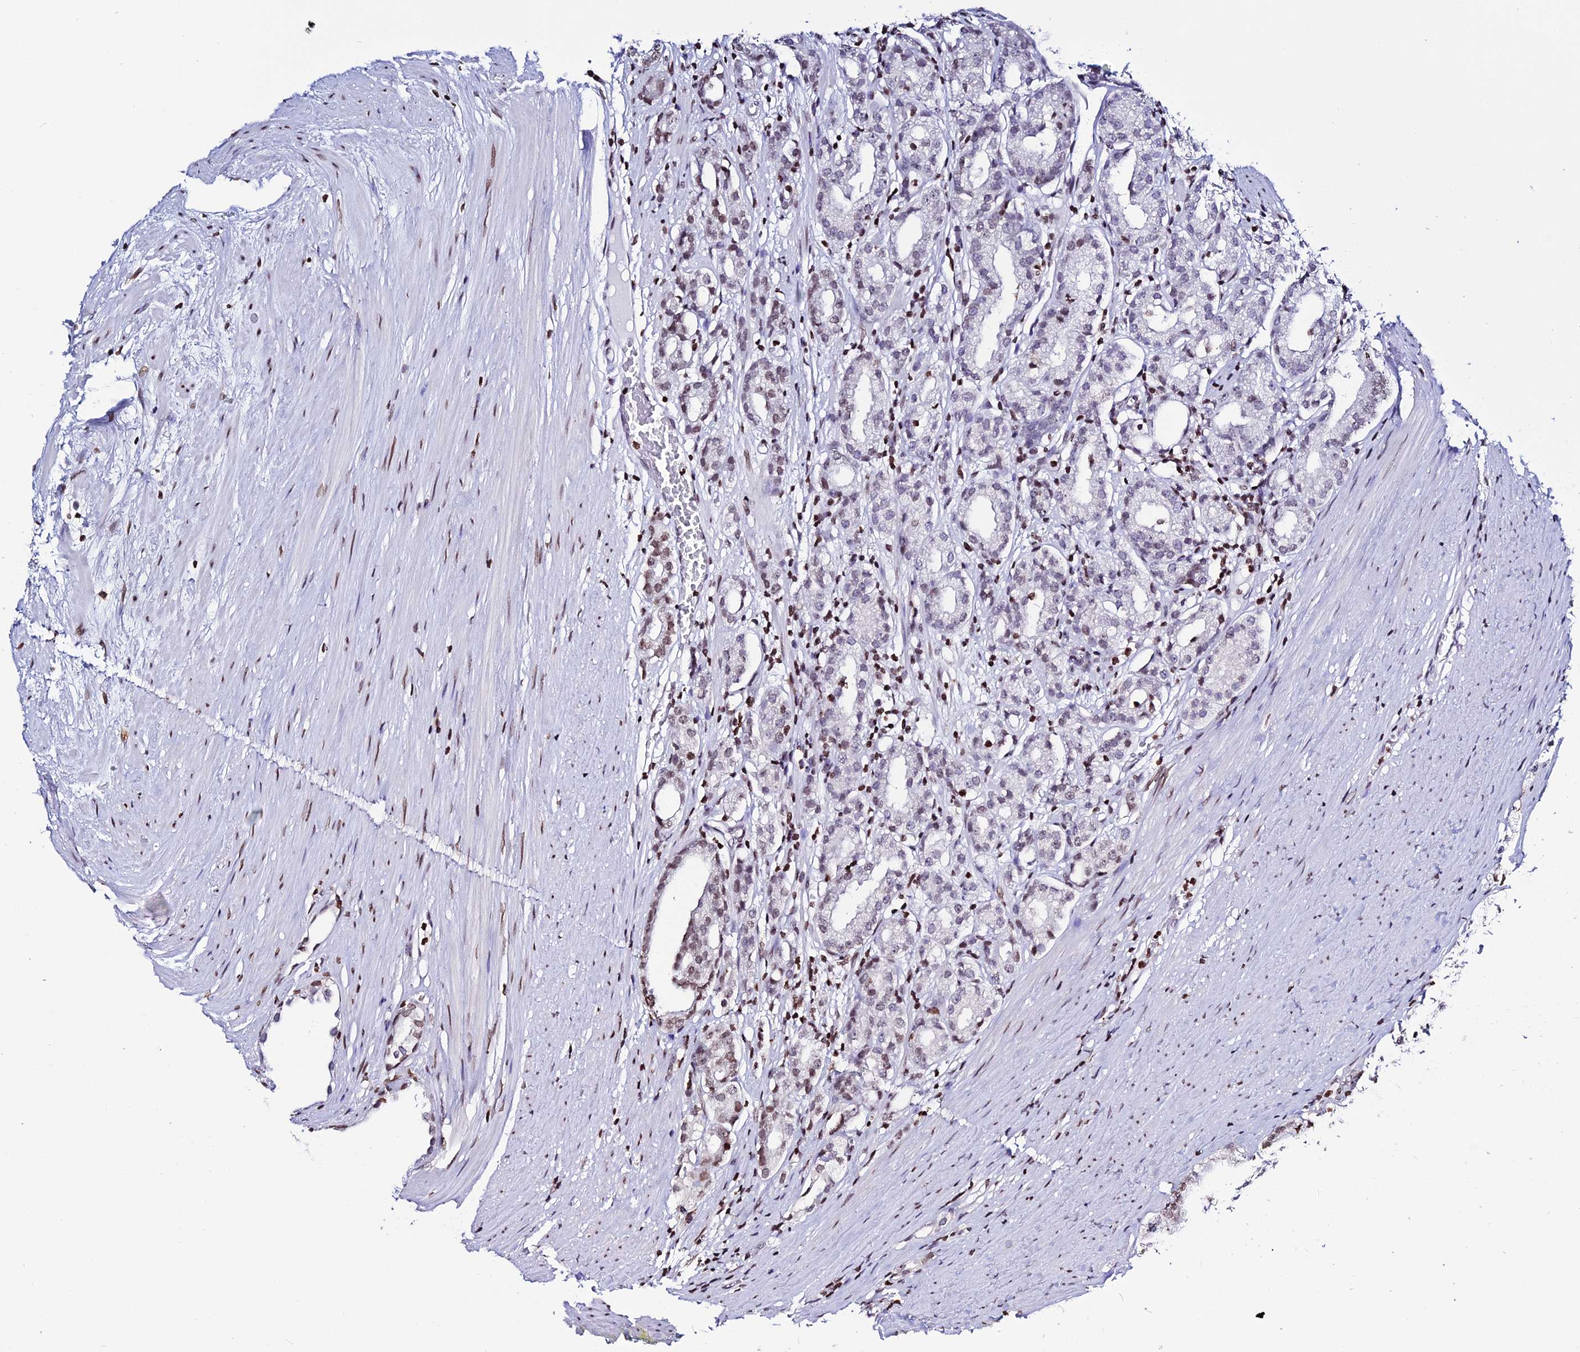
{"staining": {"intensity": "weak", "quantity": ">75%", "location": "nuclear"}, "tissue": "prostate cancer", "cell_type": "Tumor cells", "image_type": "cancer", "snomed": [{"axis": "morphology", "description": "Adenocarcinoma, High grade"}, {"axis": "topography", "description": "Prostate"}], "caption": "Protein staining demonstrates weak nuclear positivity in approximately >75% of tumor cells in prostate adenocarcinoma (high-grade).", "gene": "MACROH2A2", "patient": {"sex": "male", "age": 69}}